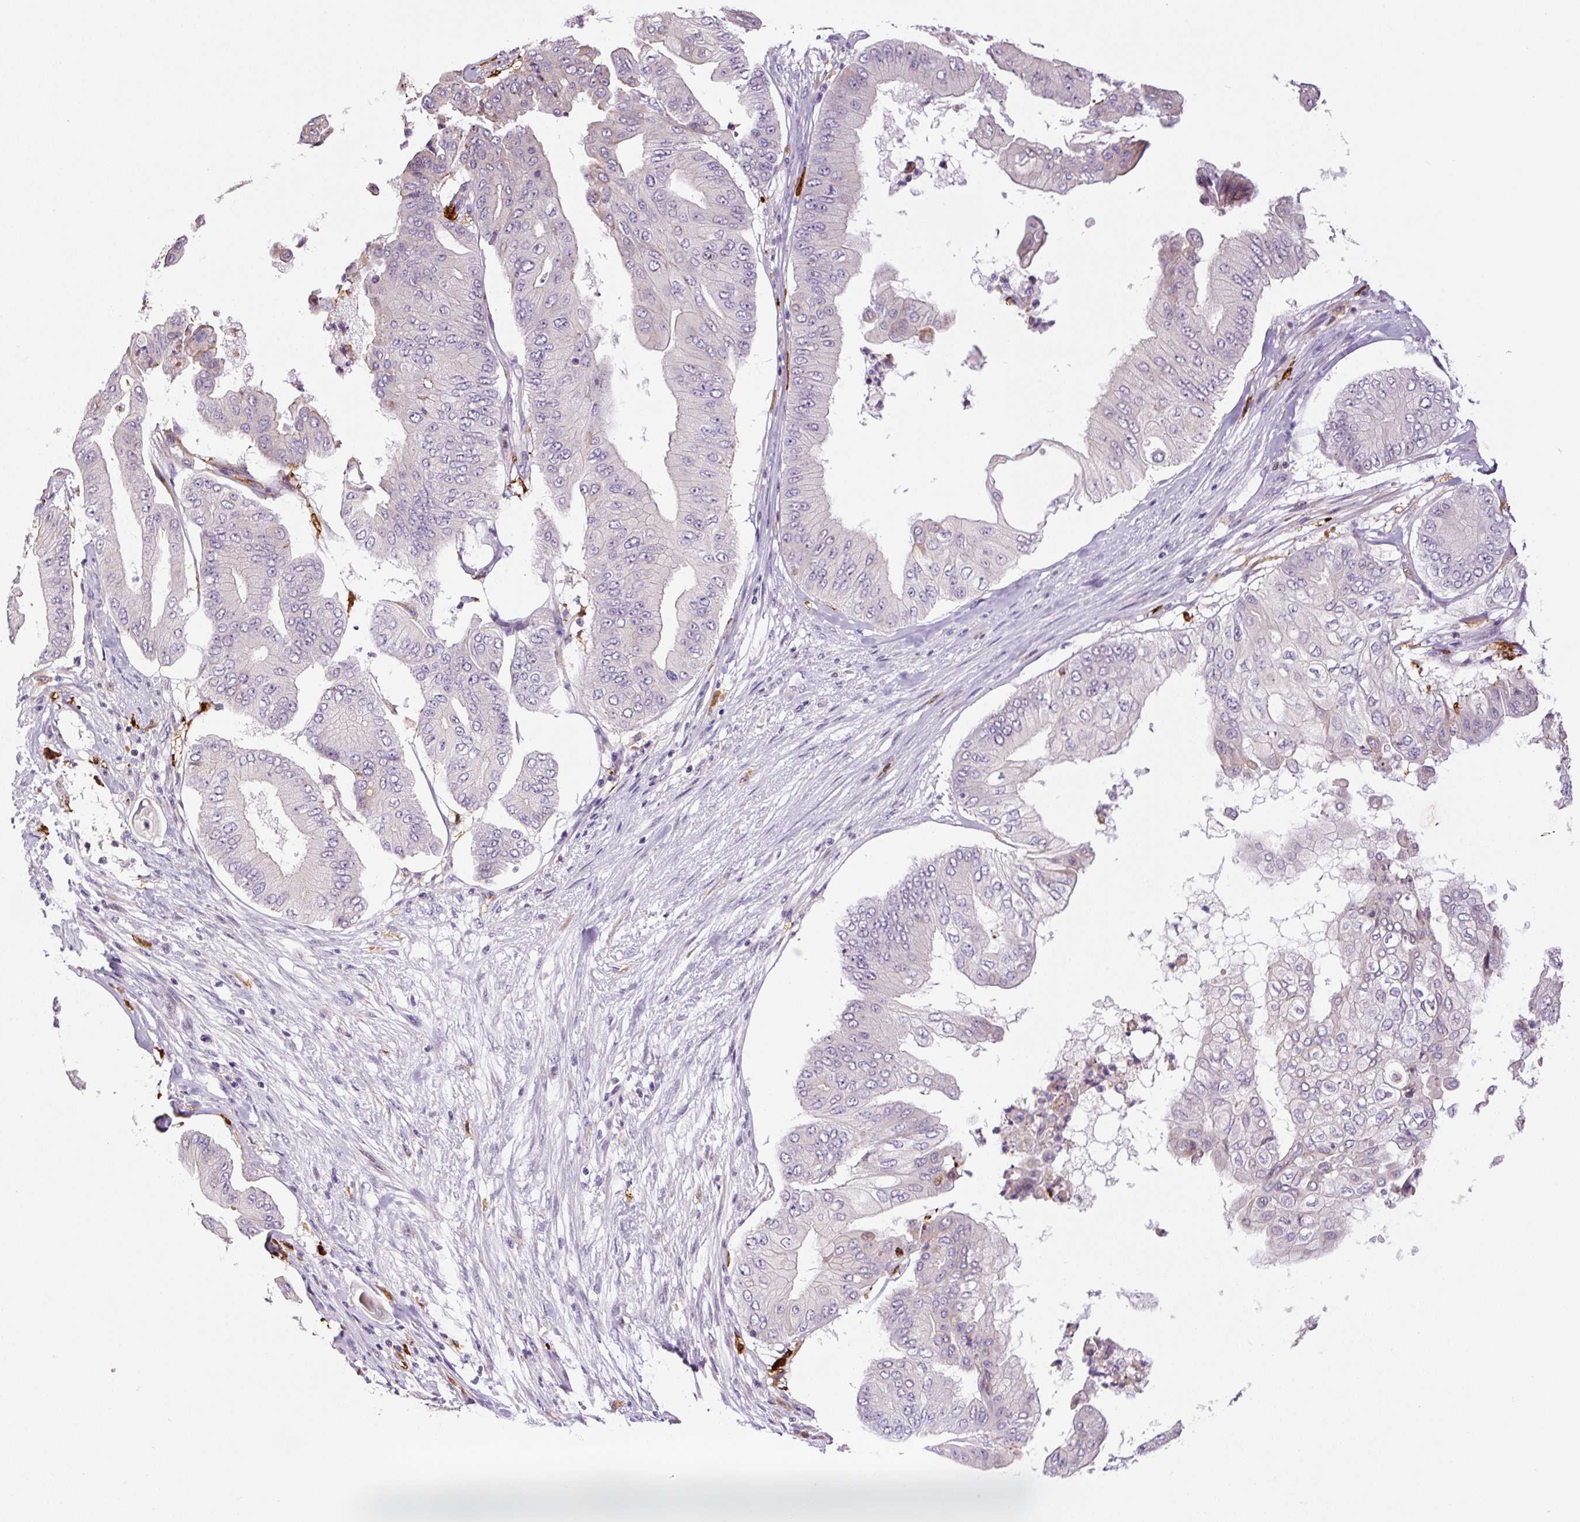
{"staining": {"intensity": "negative", "quantity": "none", "location": "none"}, "tissue": "pancreatic cancer", "cell_type": "Tumor cells", "image_type": "cancer", "snomed": [{"axis": "morphology", "description": "Adenocarcinoma, NOS"}, {"axis": "topography", "description": "Pancreas"}], "caption": "Photomicrograph shows no significant protein expression in tumor cells of pancreatic cancer (adenocarcinoma).", "gene": "FUT10", "patient": {"sex": "female", "age": 77}}